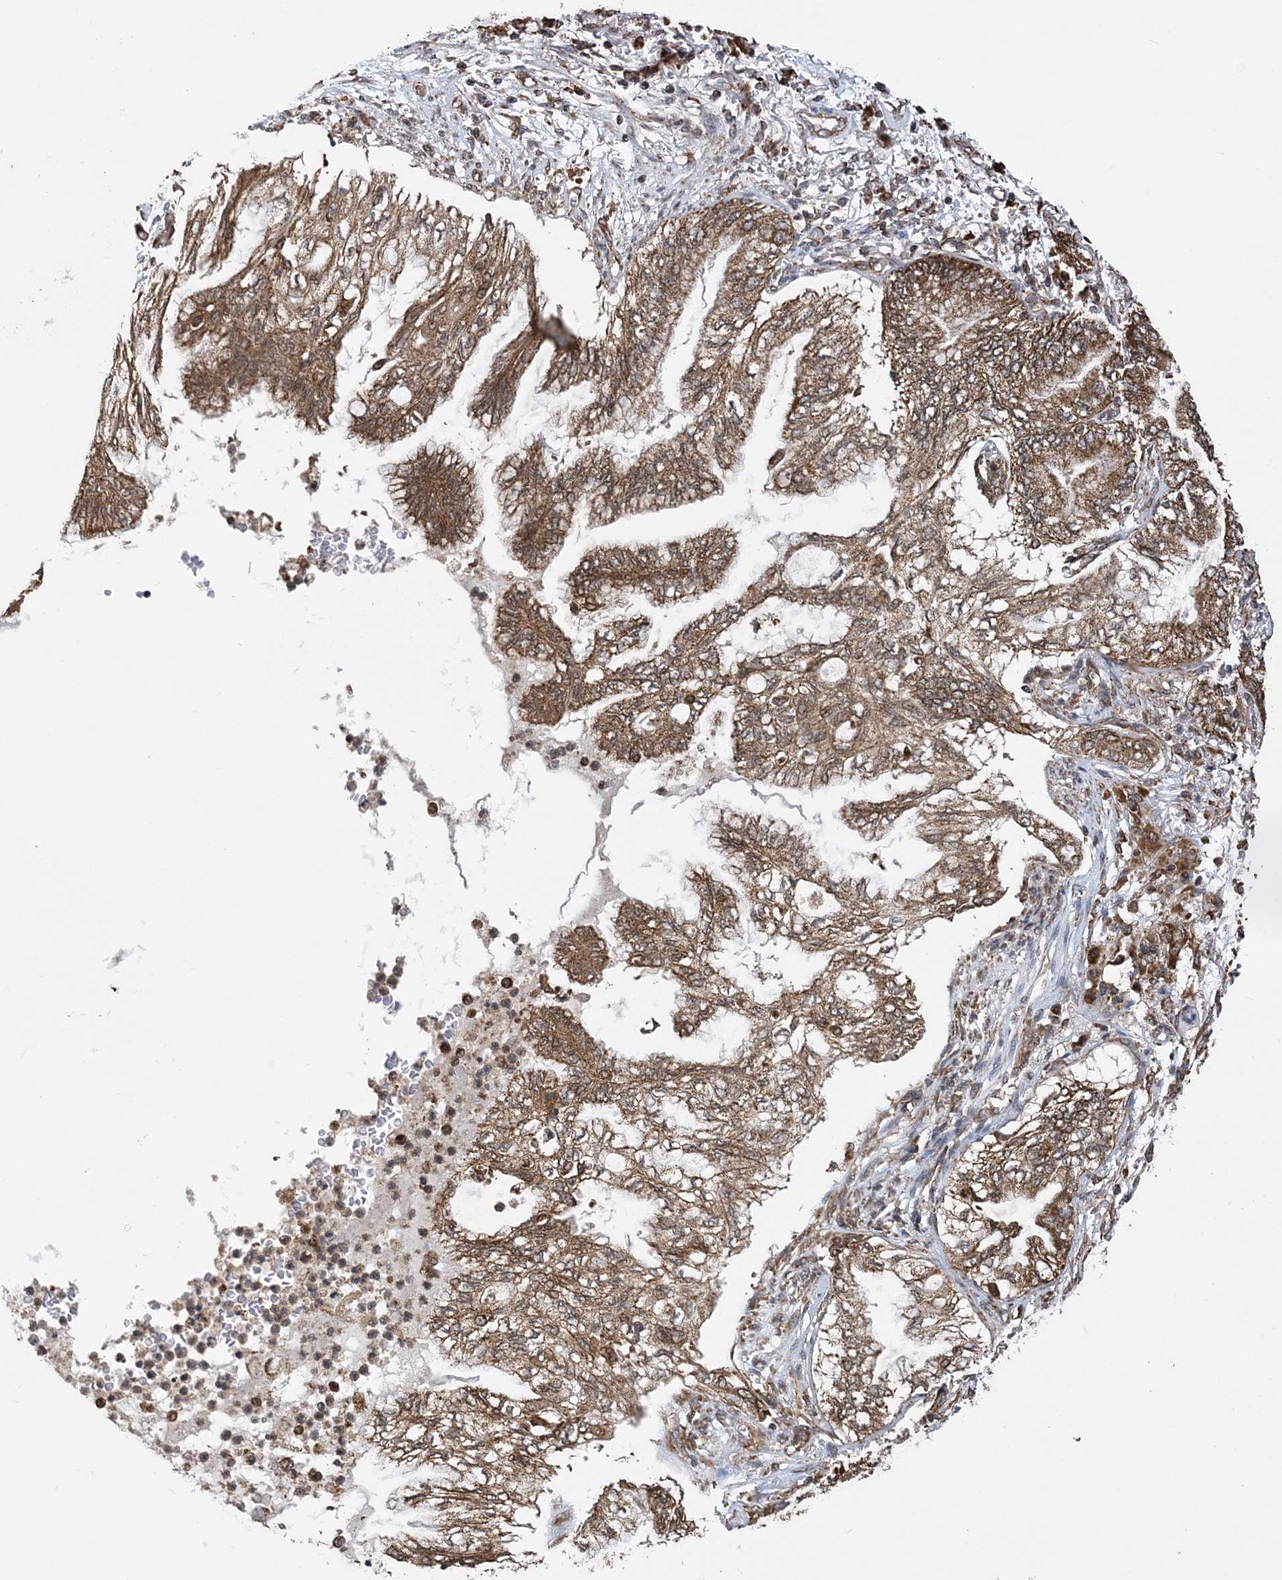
{"staining": {"intensity": "moderate", "quantity": ">75%", "location": "cytoplasmic/membranous"}, "tissue": "lung cancer", "cell_type": "Tumor cells", "image_type": "cancer", "snomed": [{"axis": "morphology", "description": "Adenocarcinoma, NOS"}, {"axis": "topography", "description": "Lung"}], "caption": "Immunohistochemical staining of human adenocarcinoma (lung) demonstrates medium levels of moderate cytoplasmic/membranous staining in about >75% of tumor cells. The protein is stained brown, and the nuclei are stained in blue (DAB IHC with brightfield microscopy, high magnification).", "gene": "PCBP1", "patient": {"sex": "female", "age": 70}}